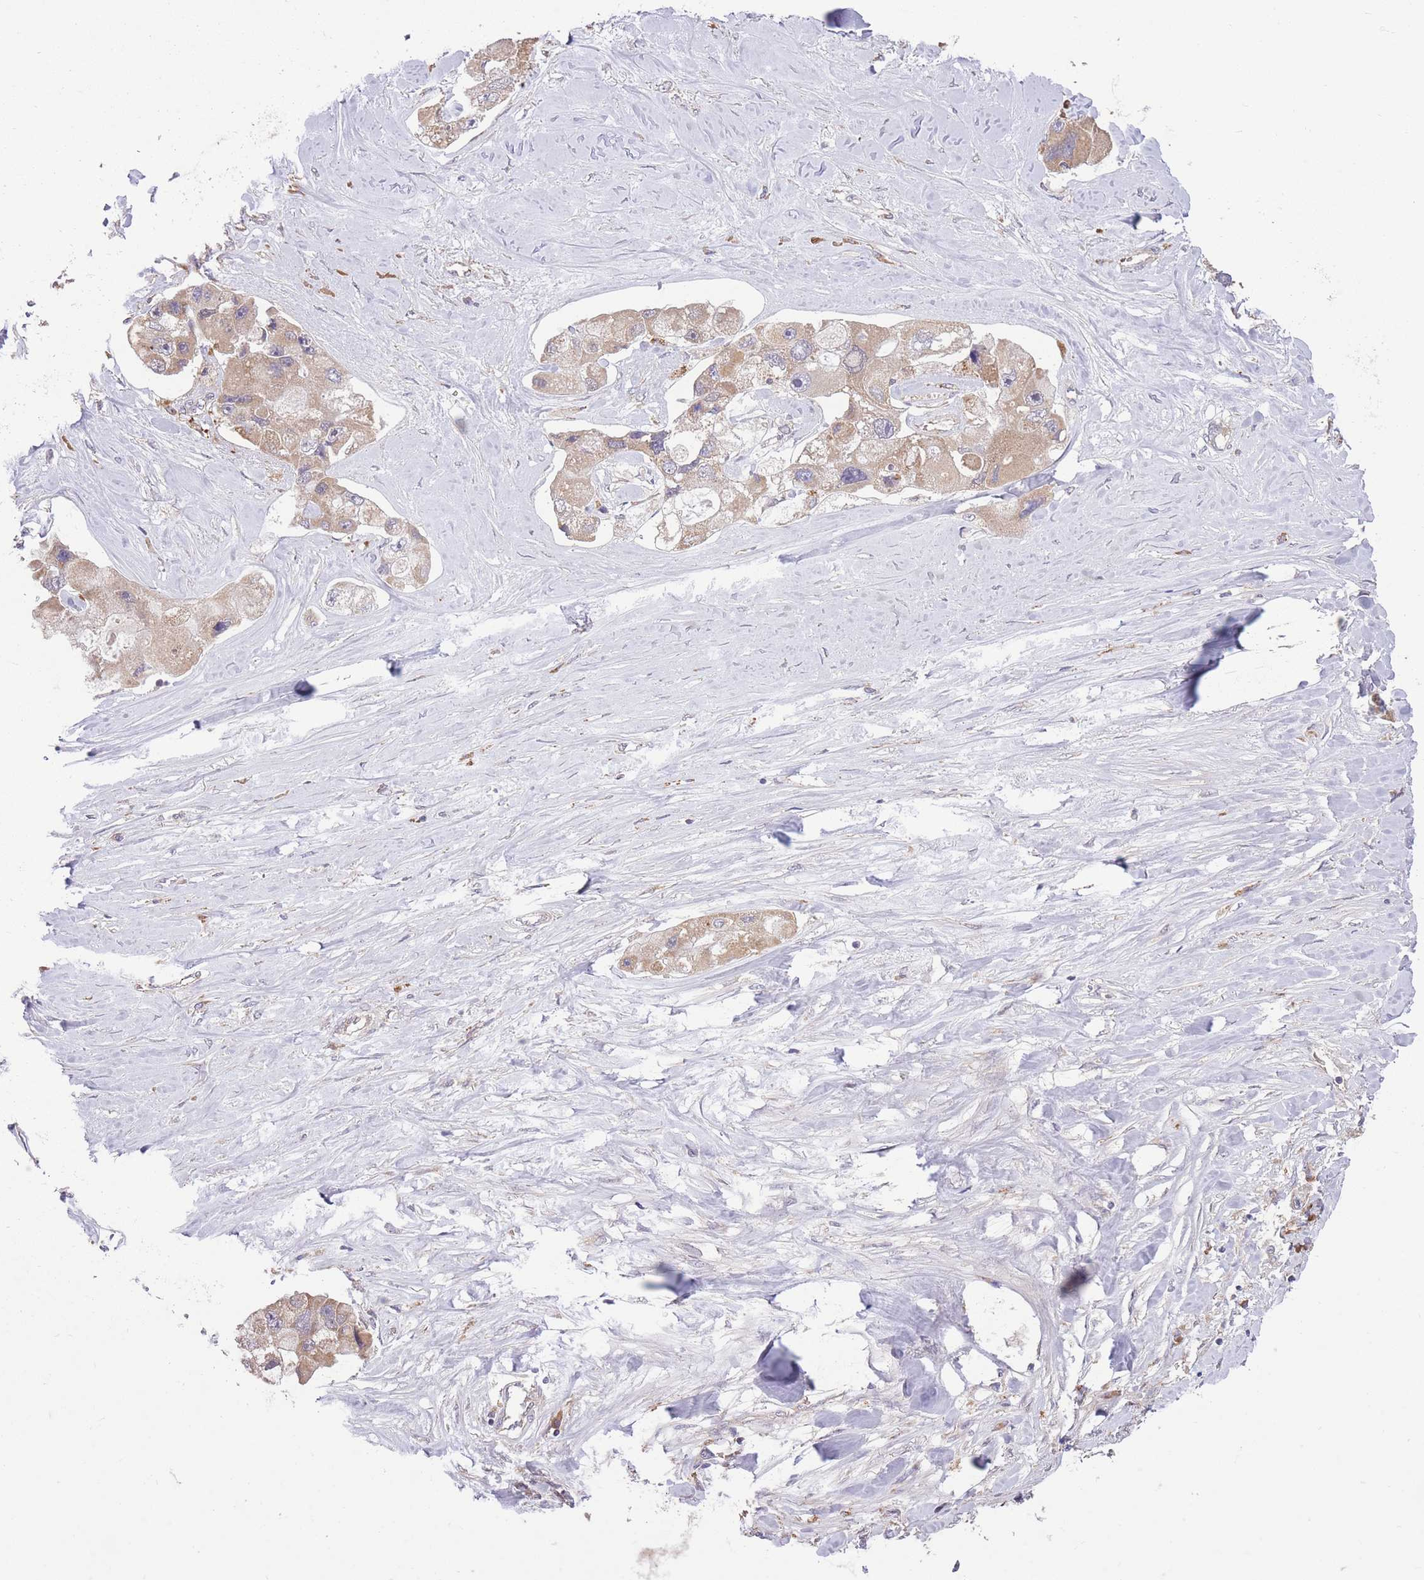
{"staining": {"intensity": "weak", "quantity": "25%-75%", "location": "cytoplasmic/membranous"}, "tissue": "lung cancer", "cell_type": "Tumor cells", "image_type": "cancer", "snomed": [{"axis": "morphology", "description": "Adenocarcinoma, NOS"}, {"axis": "topography", "description": "Lung"}], "caption": "About 25%-75% of tumor cells in human lung adenocarcinoma demonstrate weak cytoplasmic/membranous protein expression as visualized by brown immunohistochemical staining.", "gene": "POLR3F", "patient": {"sex": "female", "age": 54}}